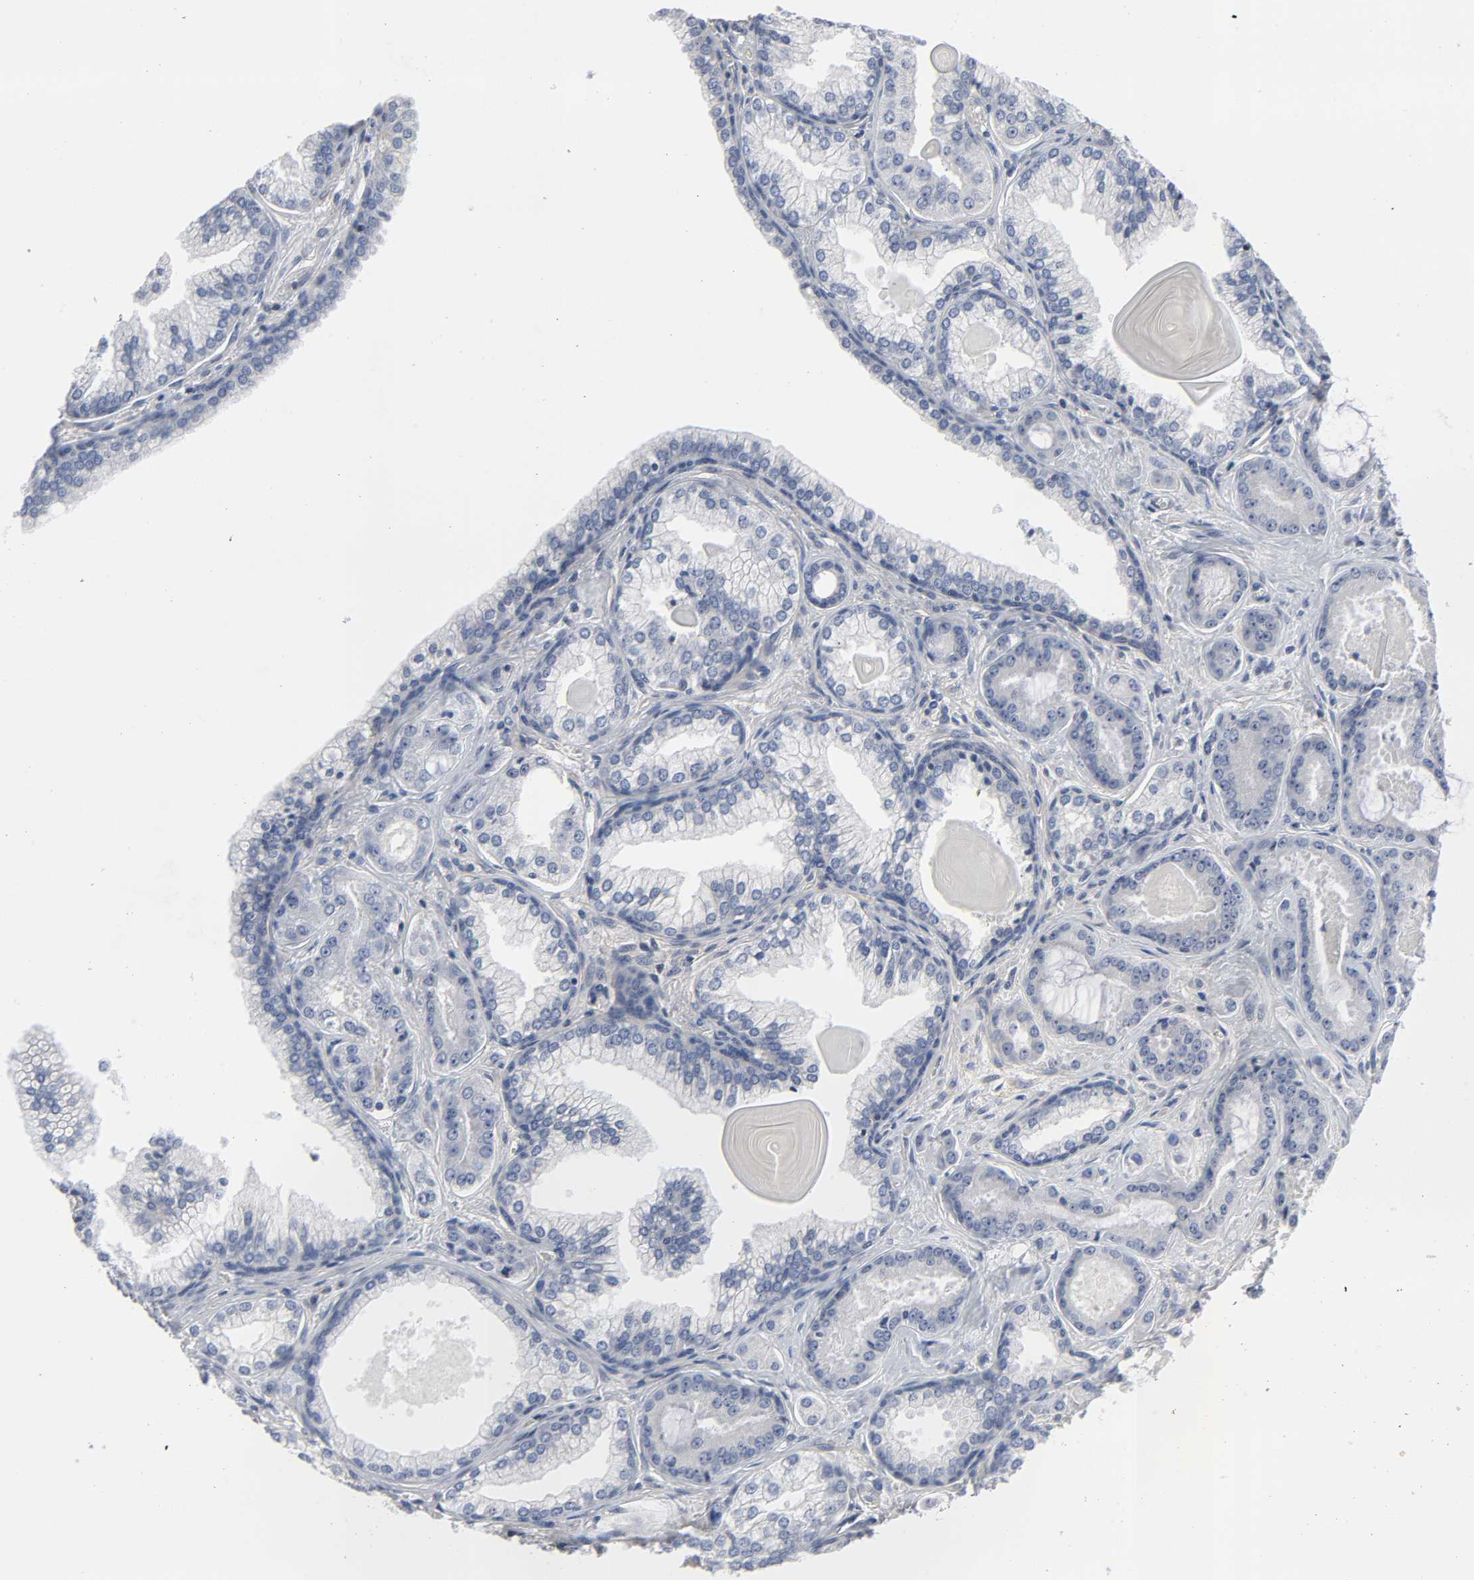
{"staining": {"intensity": "weak", "quantity": "<25%", "location": "cytoplasmic/membranous,nuclear"}, "tissue": "prostate cancer", "cell_type": "Tumor cells", "image_type": "cancer", "snomed": [{"axis": "morphology", "description": "Adenocarcinoma, Low grade"}, {"axis": "topography", "description": "Prostate"}], "caption": "Tumor cells are negative for protein expression in human low-grade adenocarcinoma (prostate).", "gene": "DDX10", "patient": {"sex": "male", "age": 59}}